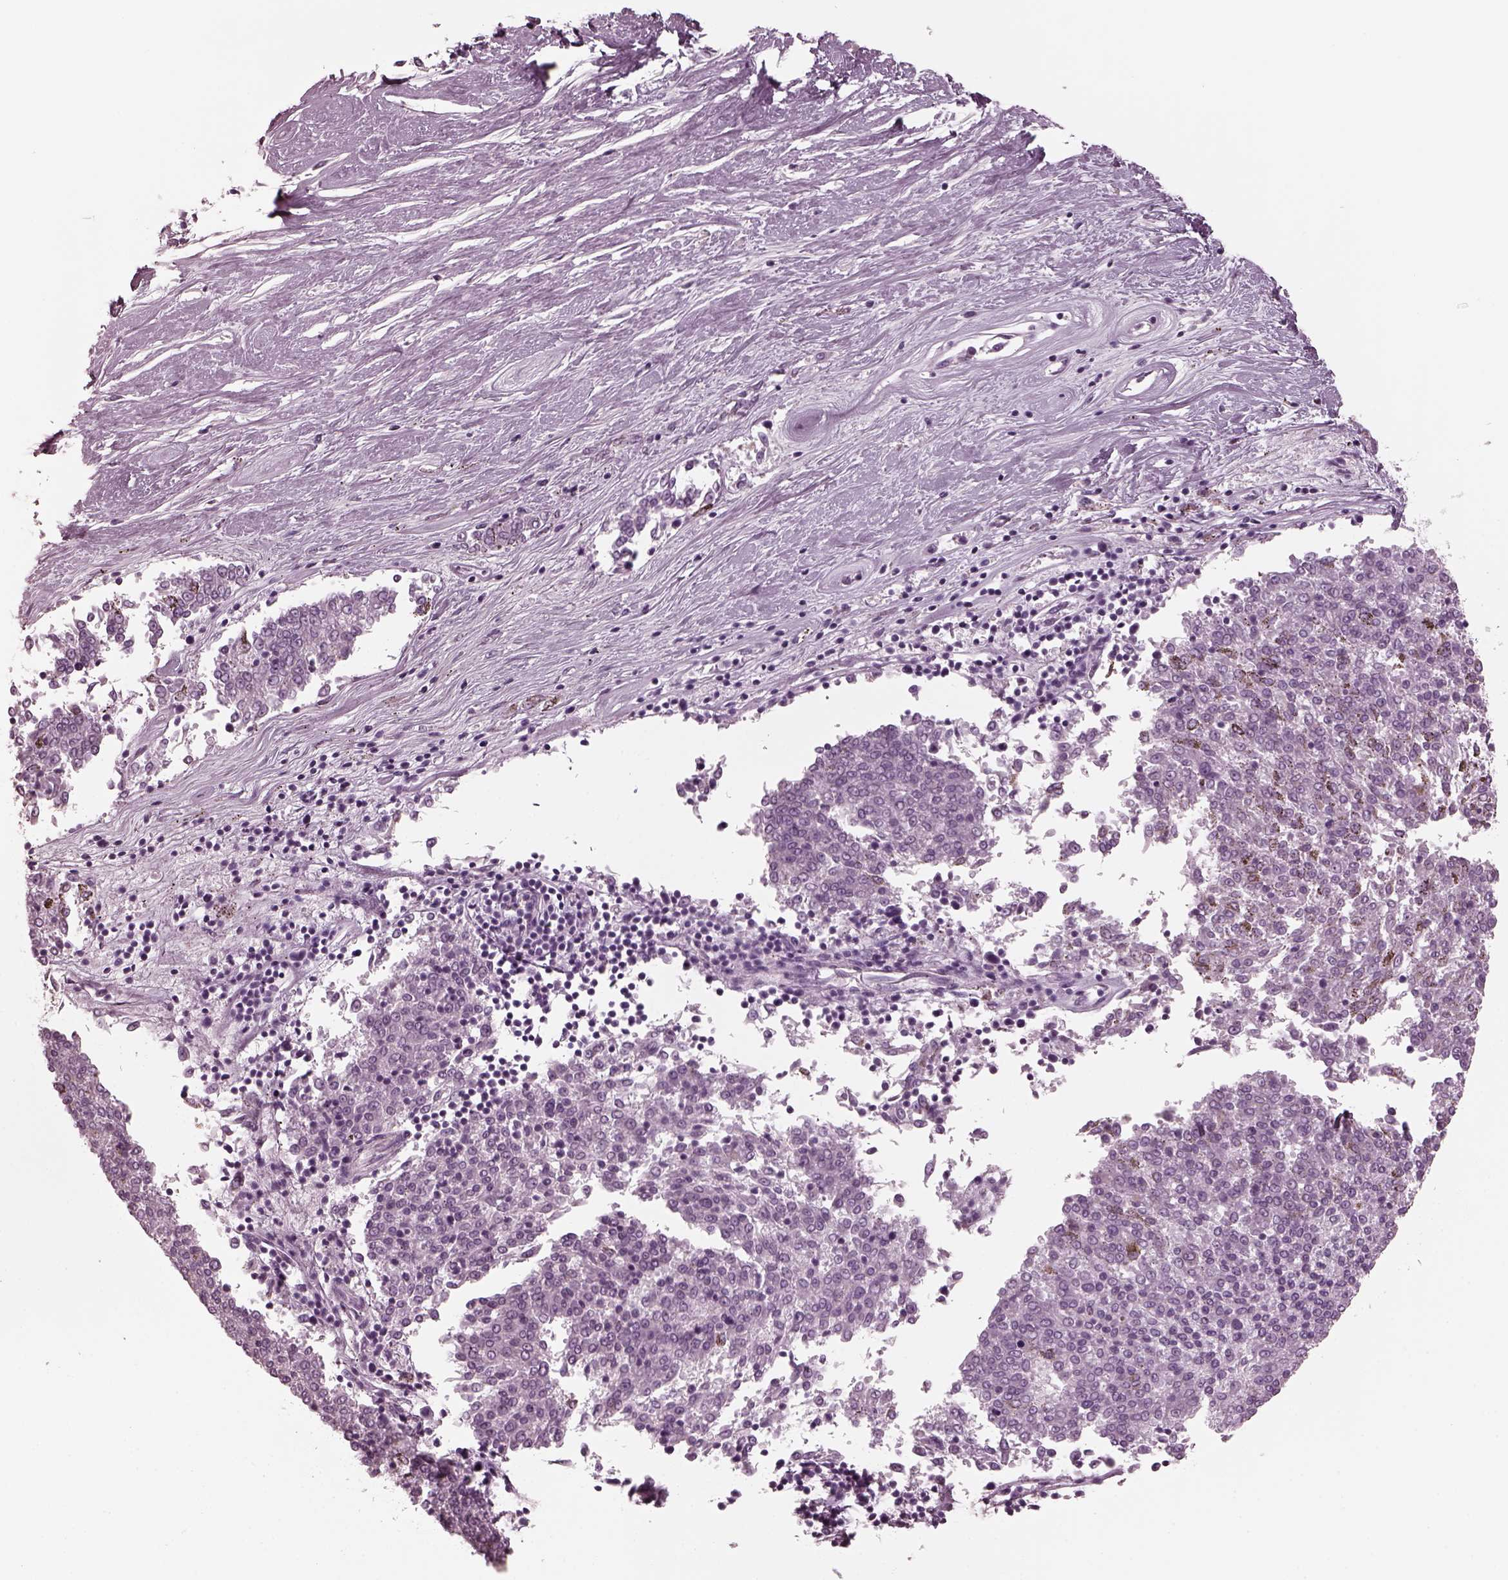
{"staining": {"intensity": "negative", "quantity": "none", "location": "none"}, "tissue": "melanoma", "cell_type": "Tumor cells", "image_type": "cancer", "snomed": [{"axis": "morphology", "description": "Malignant melanoma, NOS"}, {"axis": "topography", "description": "Skin"}], "caption": "Micrograph shows no protein expression in tumor cells of malignant melanoma tissue.", "gene": "RCVRN", "patient": {"sex": "female", "age": 72}}